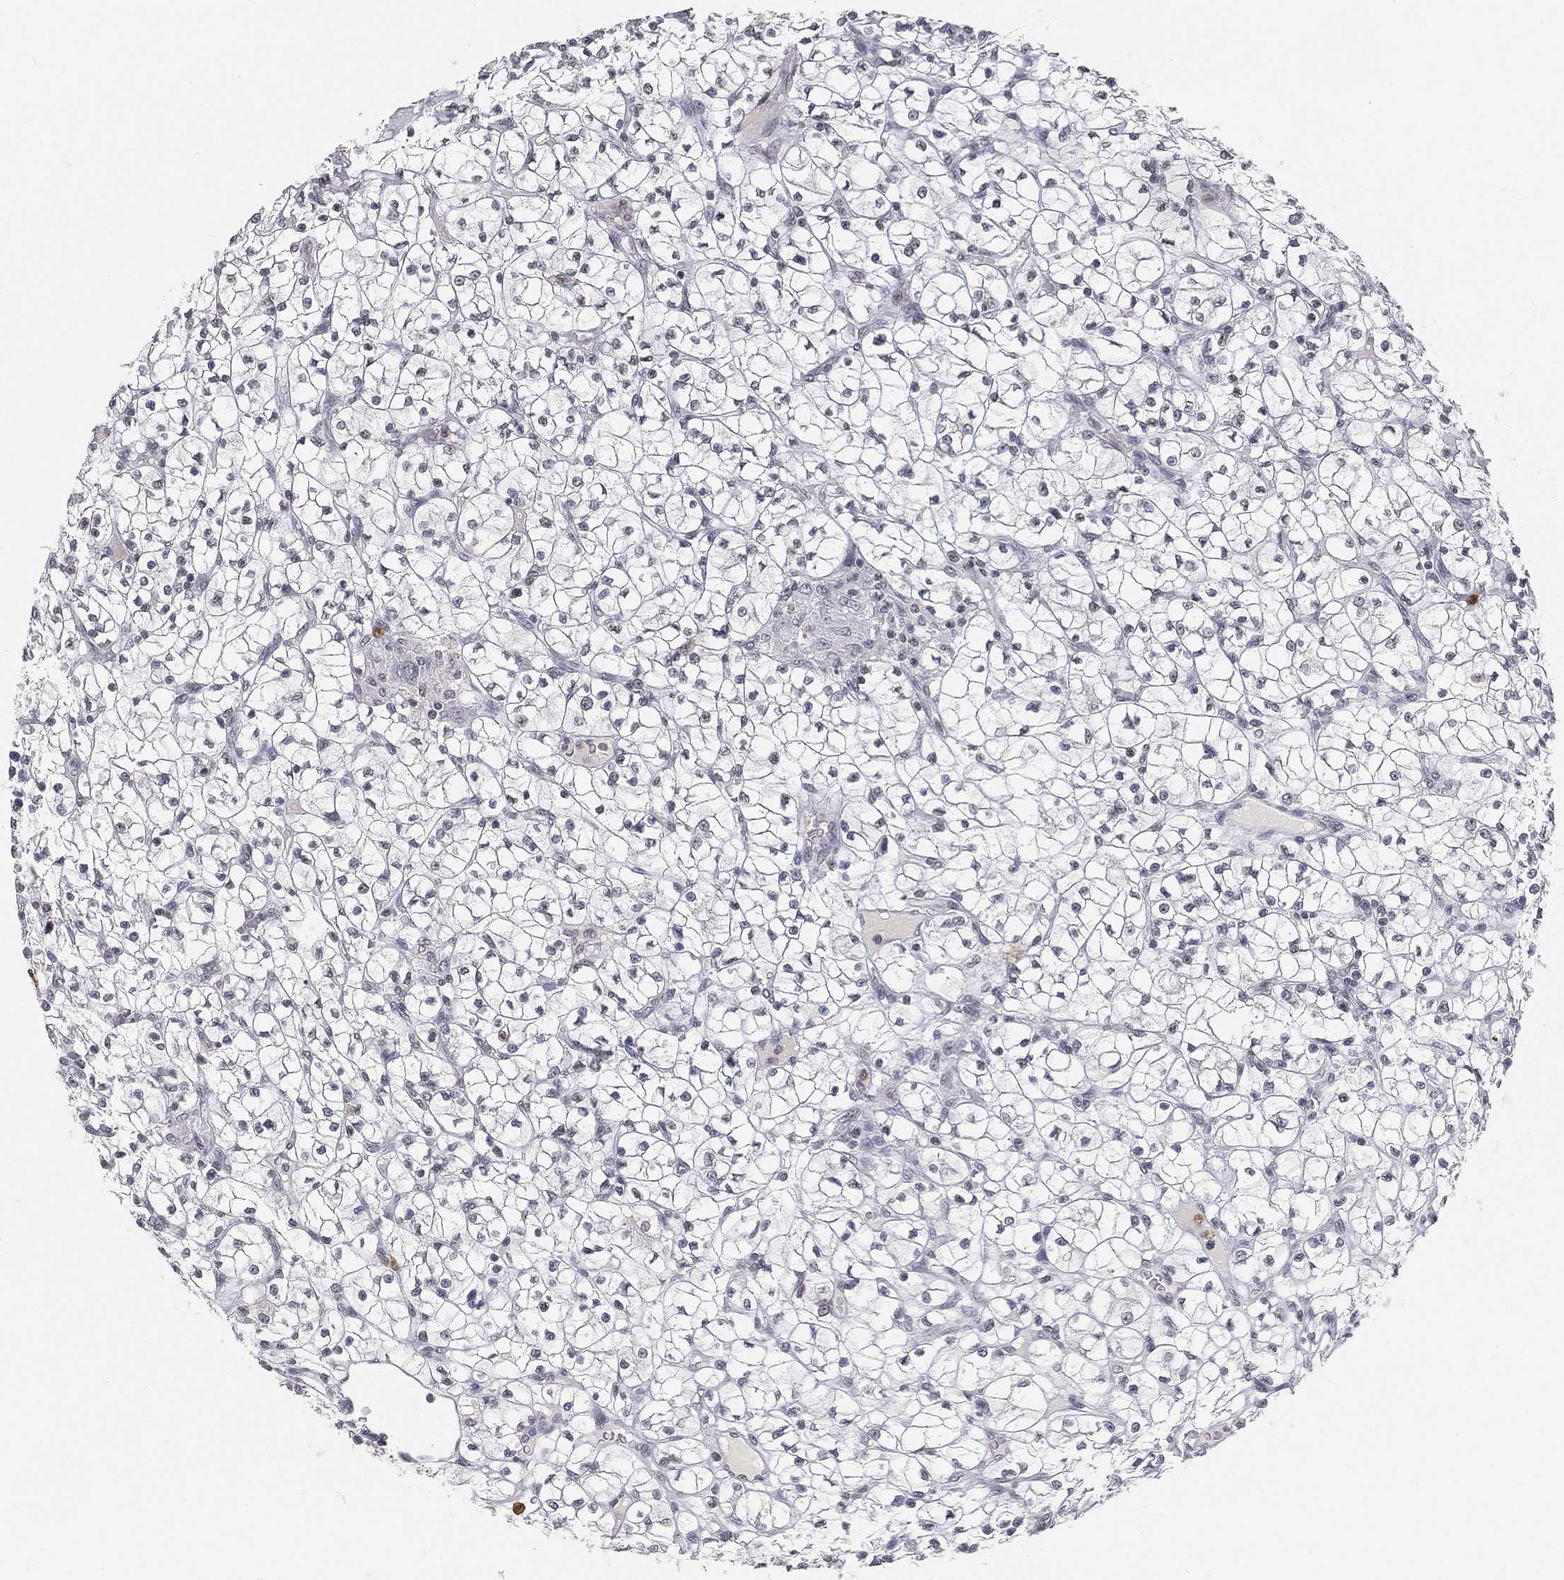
{"staining": {"intensity": "negative", "quantity": "none", "location": "none"}, "tissue": "renal cancer", "cell_type": "Tumor cells", "image_type": "cancer", "snomed": [{"axis": "morphology", "description": "Adenocarcinoma, NOS"}, {"axis": "topography", "description": "Kidney"}], "caption": "The histopathology image exhibits no staining of tumor cells in adenocarcinoma (renal). (DAB immunohistochemistry (IHC) visualized using brightfield microscopy, high magnification).", "gene": "ARG1", "patient": {"sex": "female", "age": 64}}